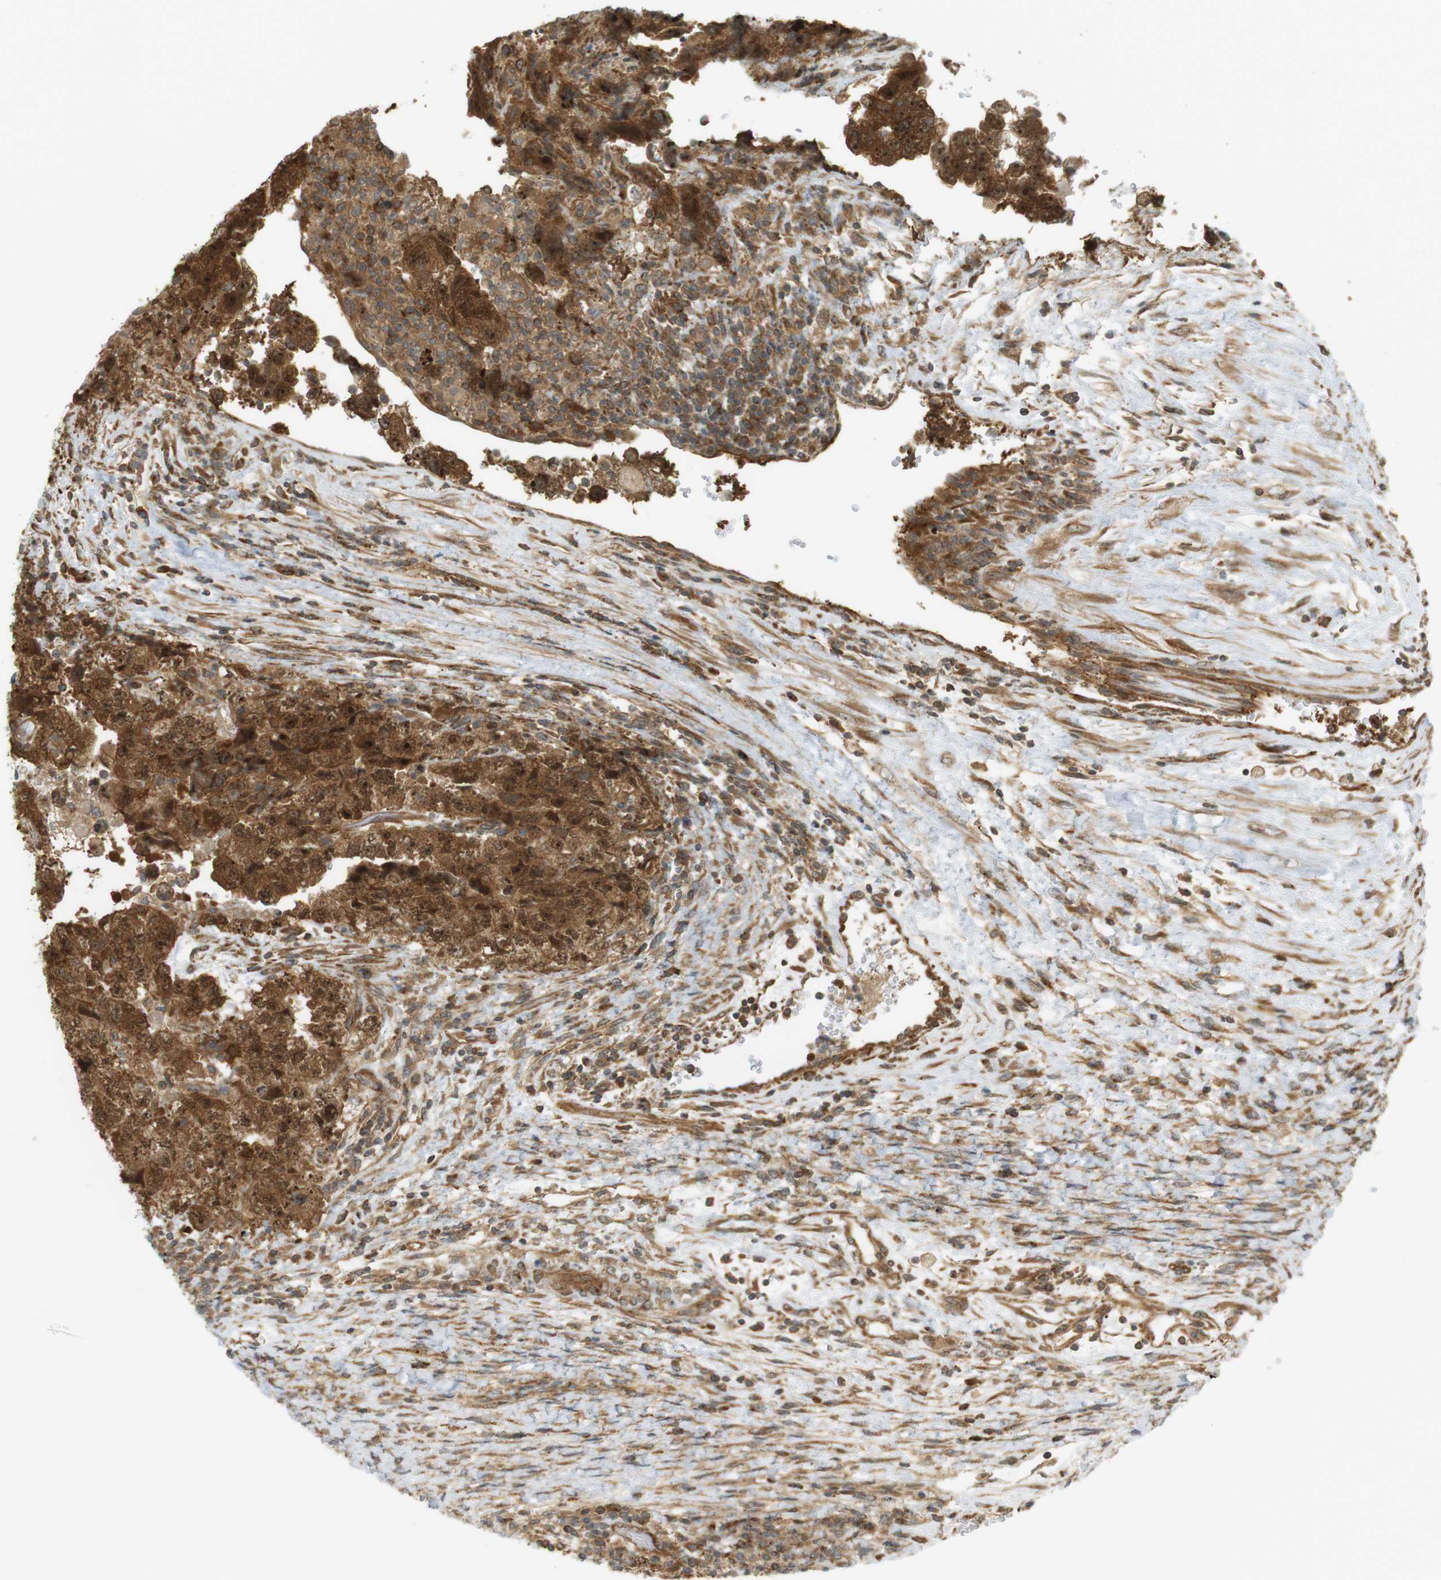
{"staining": {"intensity": "strong", "quantity": ">75%", "location": "cytoplasmic/membranous,nuclear"}, "tissue": "testis cancer", "cell_type": "Tumor cells", "image_type": "cancer", "snomed": [{"axis": "morphology", "description": "Carcinoma, Embryonal, NOS"}, {"axis": "topography", "description": "Testis"}], "caption": "Strong cytoplasmic/membranous and nuclear staining is seen in approximately >75% of tumor cells in testis embryonal carcinoma.", "gene": "PA2G4", "patient": {"sex": "male", "age": 36}}